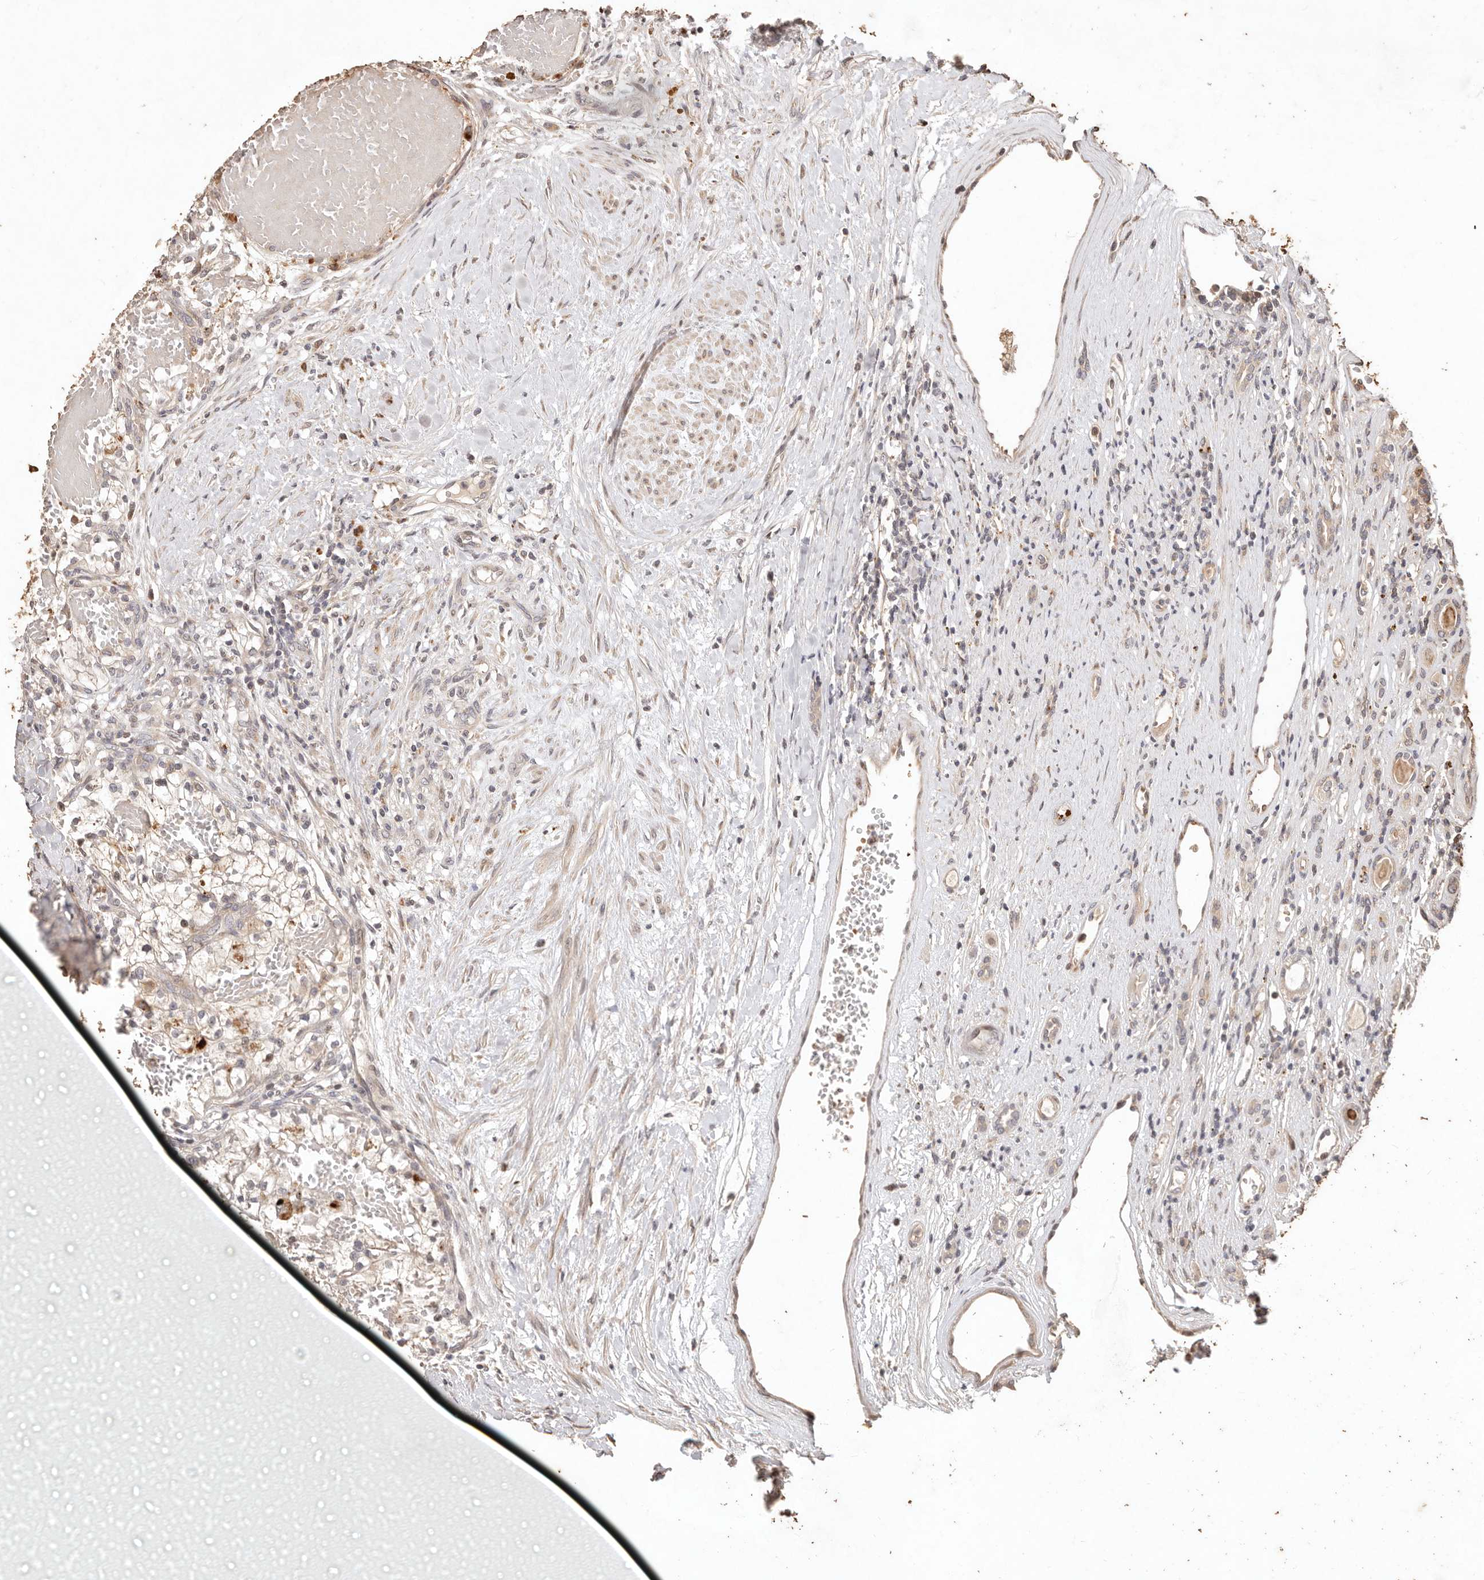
{"staining": {"intensity": "weak", "quantity": "<25%", "location": "cytoplasmic/membranous"}, "tissue": "renal cancer", "cell_type": "Tumor cells", "image_type": "cancer", "snomed": [{"axis": "morphology", "description": "Normal tissue, NOS"}, {"axis": "morphology", "description": "Adenocarcinoma, NOS"}, {"axis": "topography", "description": "Kidney"}], "caption": "This is an IHC histopathology image of human adenocarcinoma (renal). There is no staining in tumor cells.", "gene": "KIF9", "patient": {"sex": "male", "age": 68}}